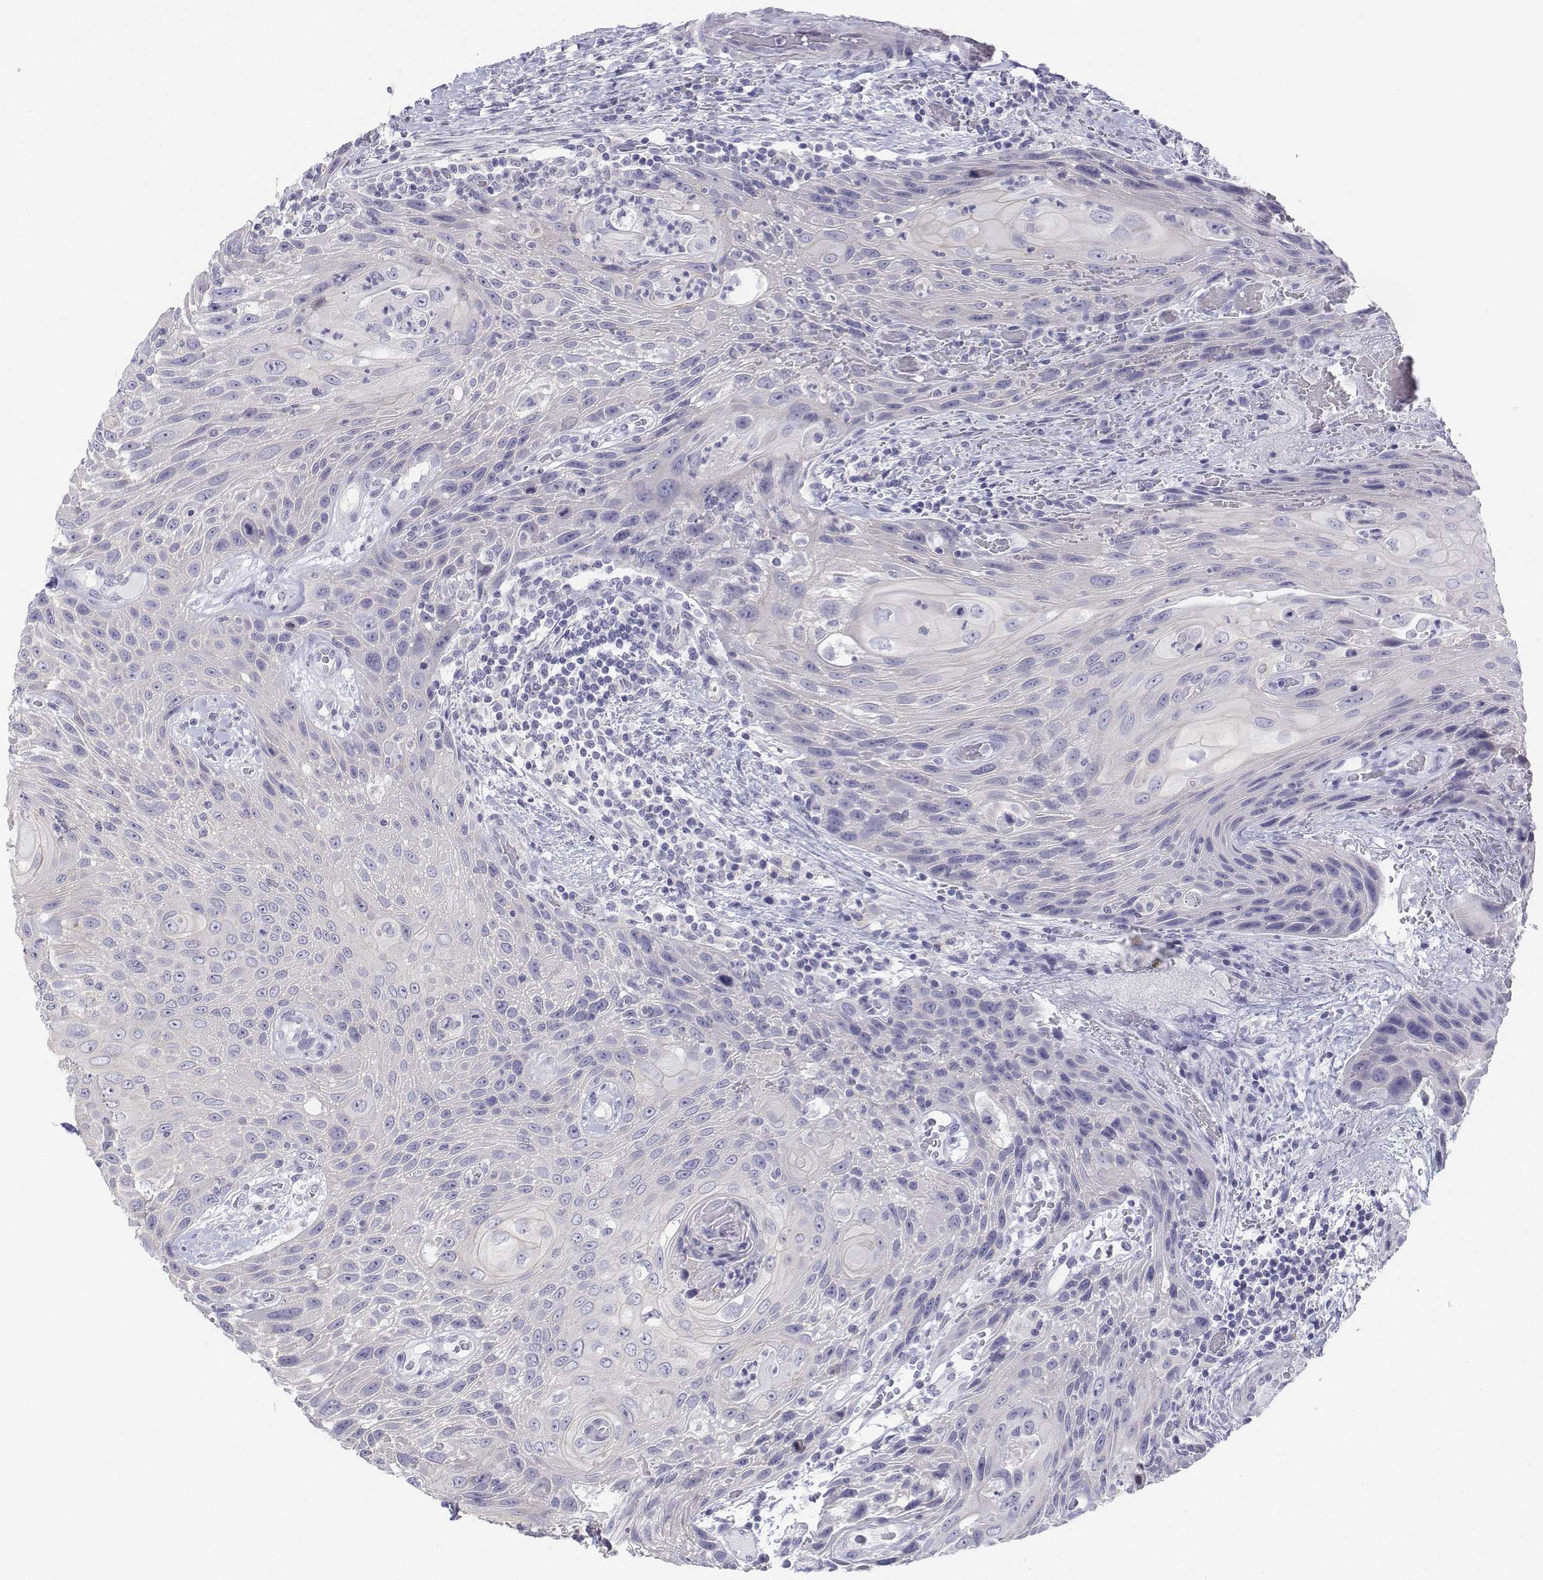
{"staining": {"intensity": "negative", "quantity": "none", "location": "none"}, "tissue": "head and neck cancer", "cell_type": "Tumor cells", "image_type": "cancer", "snomed": [{"axis": "morphology", "description": "Squamous cell carcinoma, NOS"}, {"axis": "topography", "description": "Head-Neck"}], "caption": "Immunohistochemistry (IHC) histopathology image of head and neck cancer stained for a protein (brown), which reveals no staining in tumor cells.", "gene": "LGSN", "patient": {"sex": "male", "age": 69}}